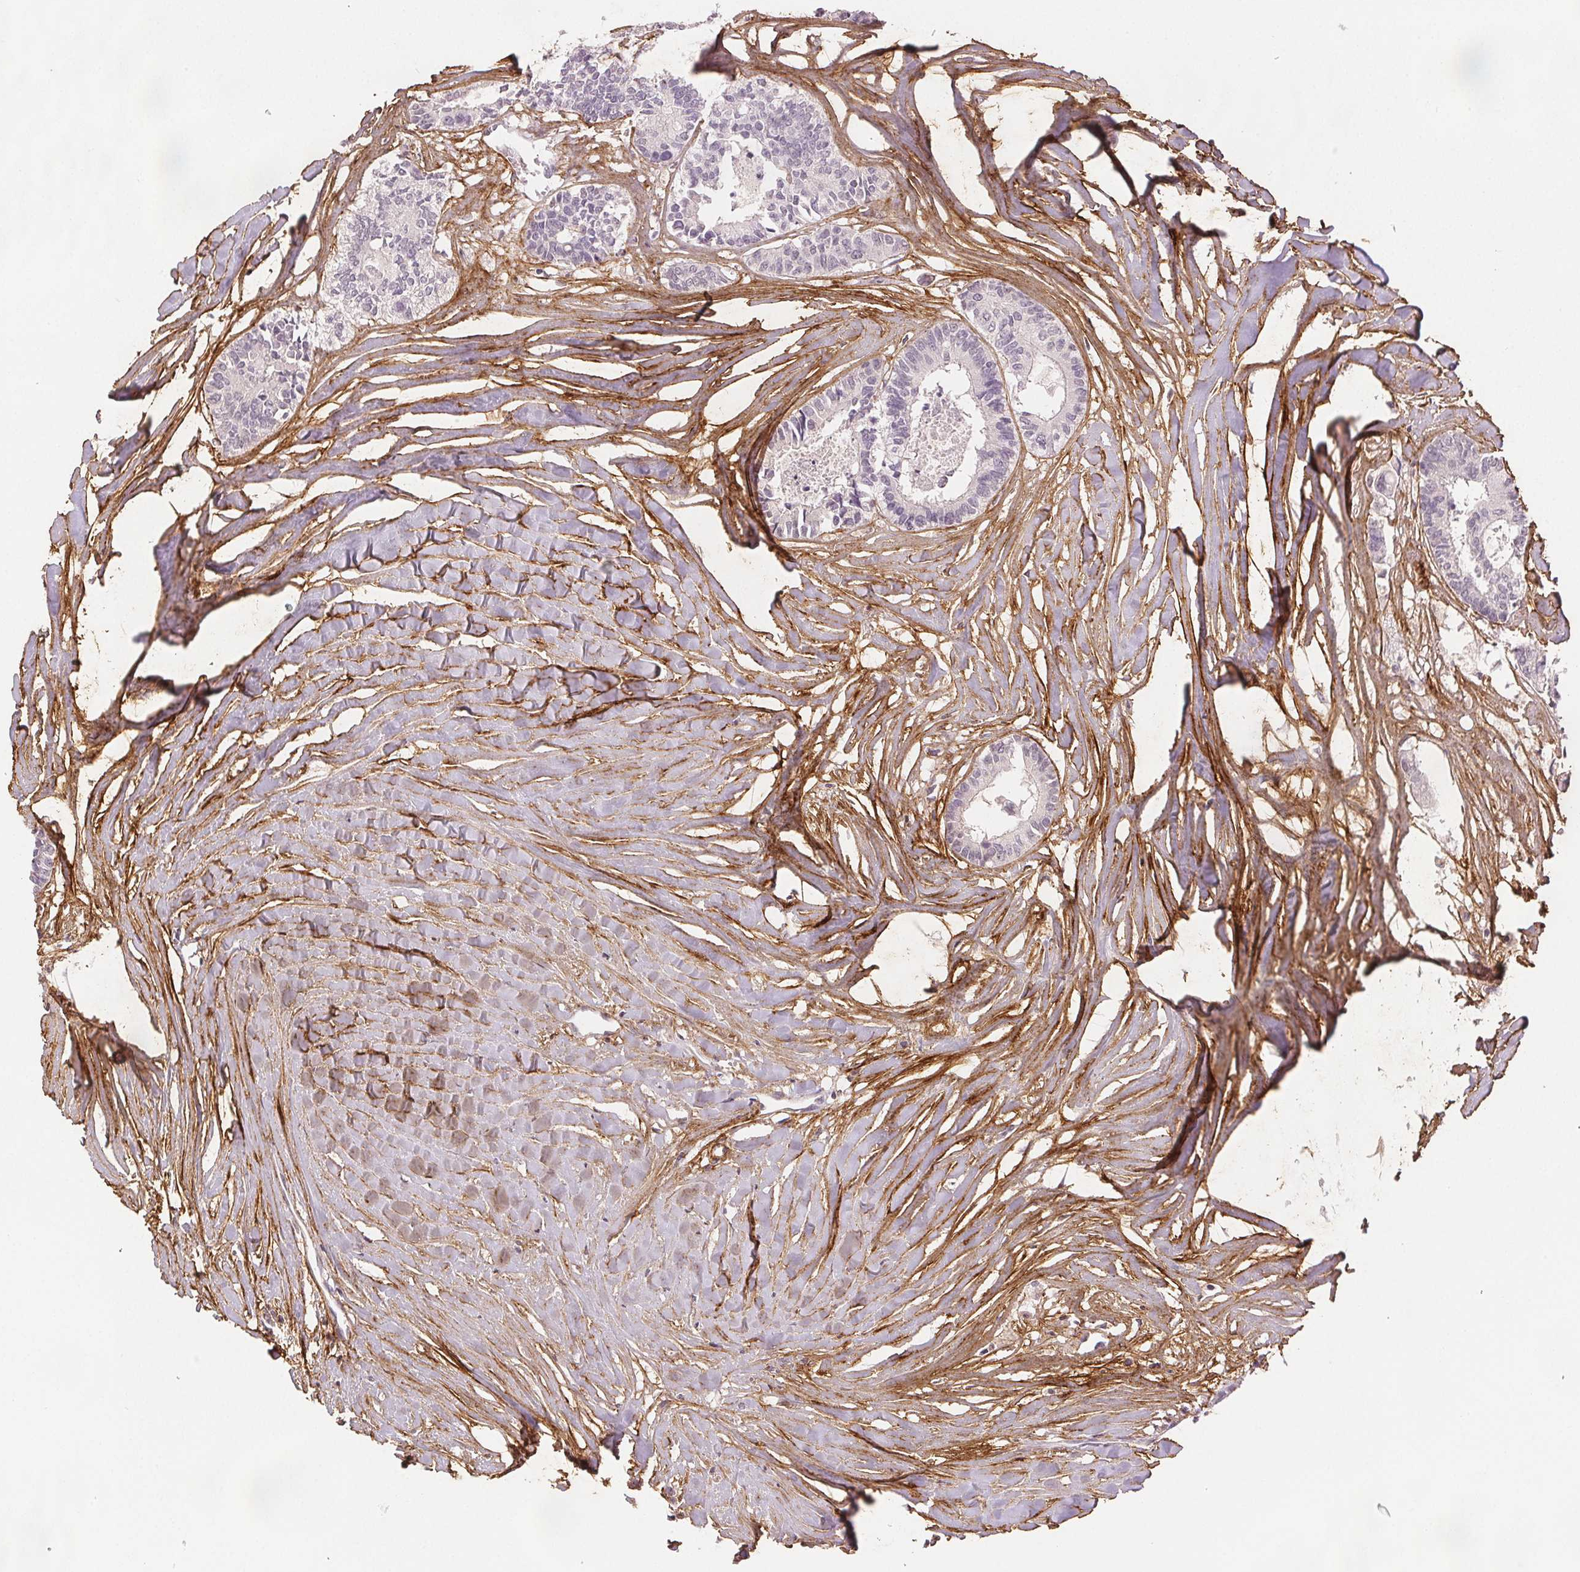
{"staining": {"intensity": "negative", "quantity": "none", "location": "none"}, "tissue": "colorectal cancer", "cell_type": "Tumor cells", "image_type": "cancer", "snomed": [{"axis": "morphology", "description": "Adenocarcinoma, NOS"}, {"axis": "topography", "description": "Colon"}, {"axis": "topography", "description": "Rectum"}], "caption": "Immunohistochemistry histopathology image of adenocarcinoma (colorectal) stained for a protein (brown), which displays no staining in tumor cells.", "gene": "FBN1", "patient": {"sex": "male", "age": 57}}